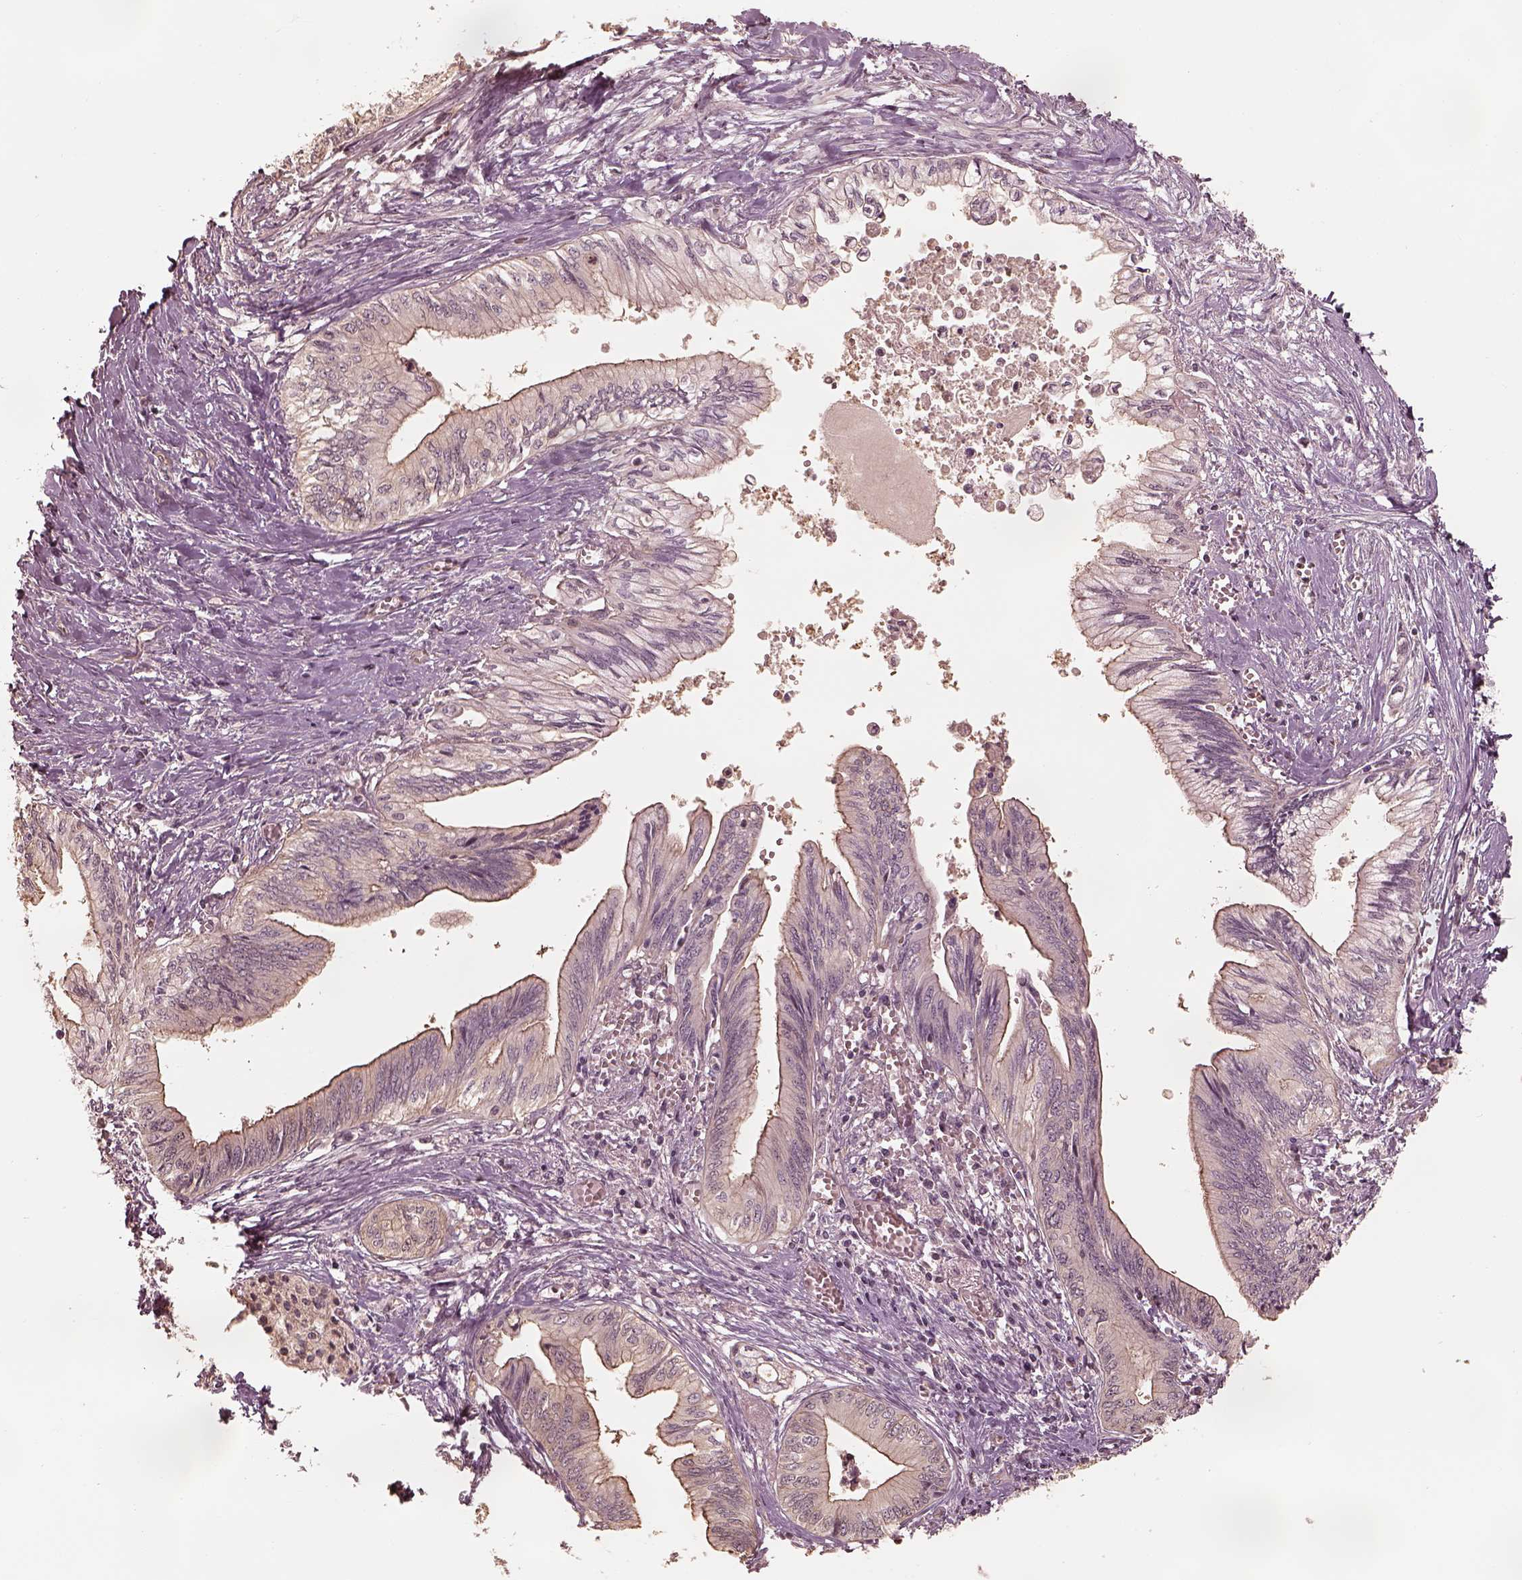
{"staining": {"intensity": "negative", "quantity": "none", "location": "none"}, "tissue": "pancreatic cancer", "cell_type": "Tumor cells", "image_type": "cancer", "snomed": [{"axis": "morphology", "description": "Adenocarcinoma, NOS"}, {"axis": "topography", "description": "Pancreas"}], "caption": "Immunohistochemical staining of human pancreatic cancer demonstrates no significant staining in tumor cells.", "gene": "KIF5C", "patient": {"sex": "female", "age": 61}}